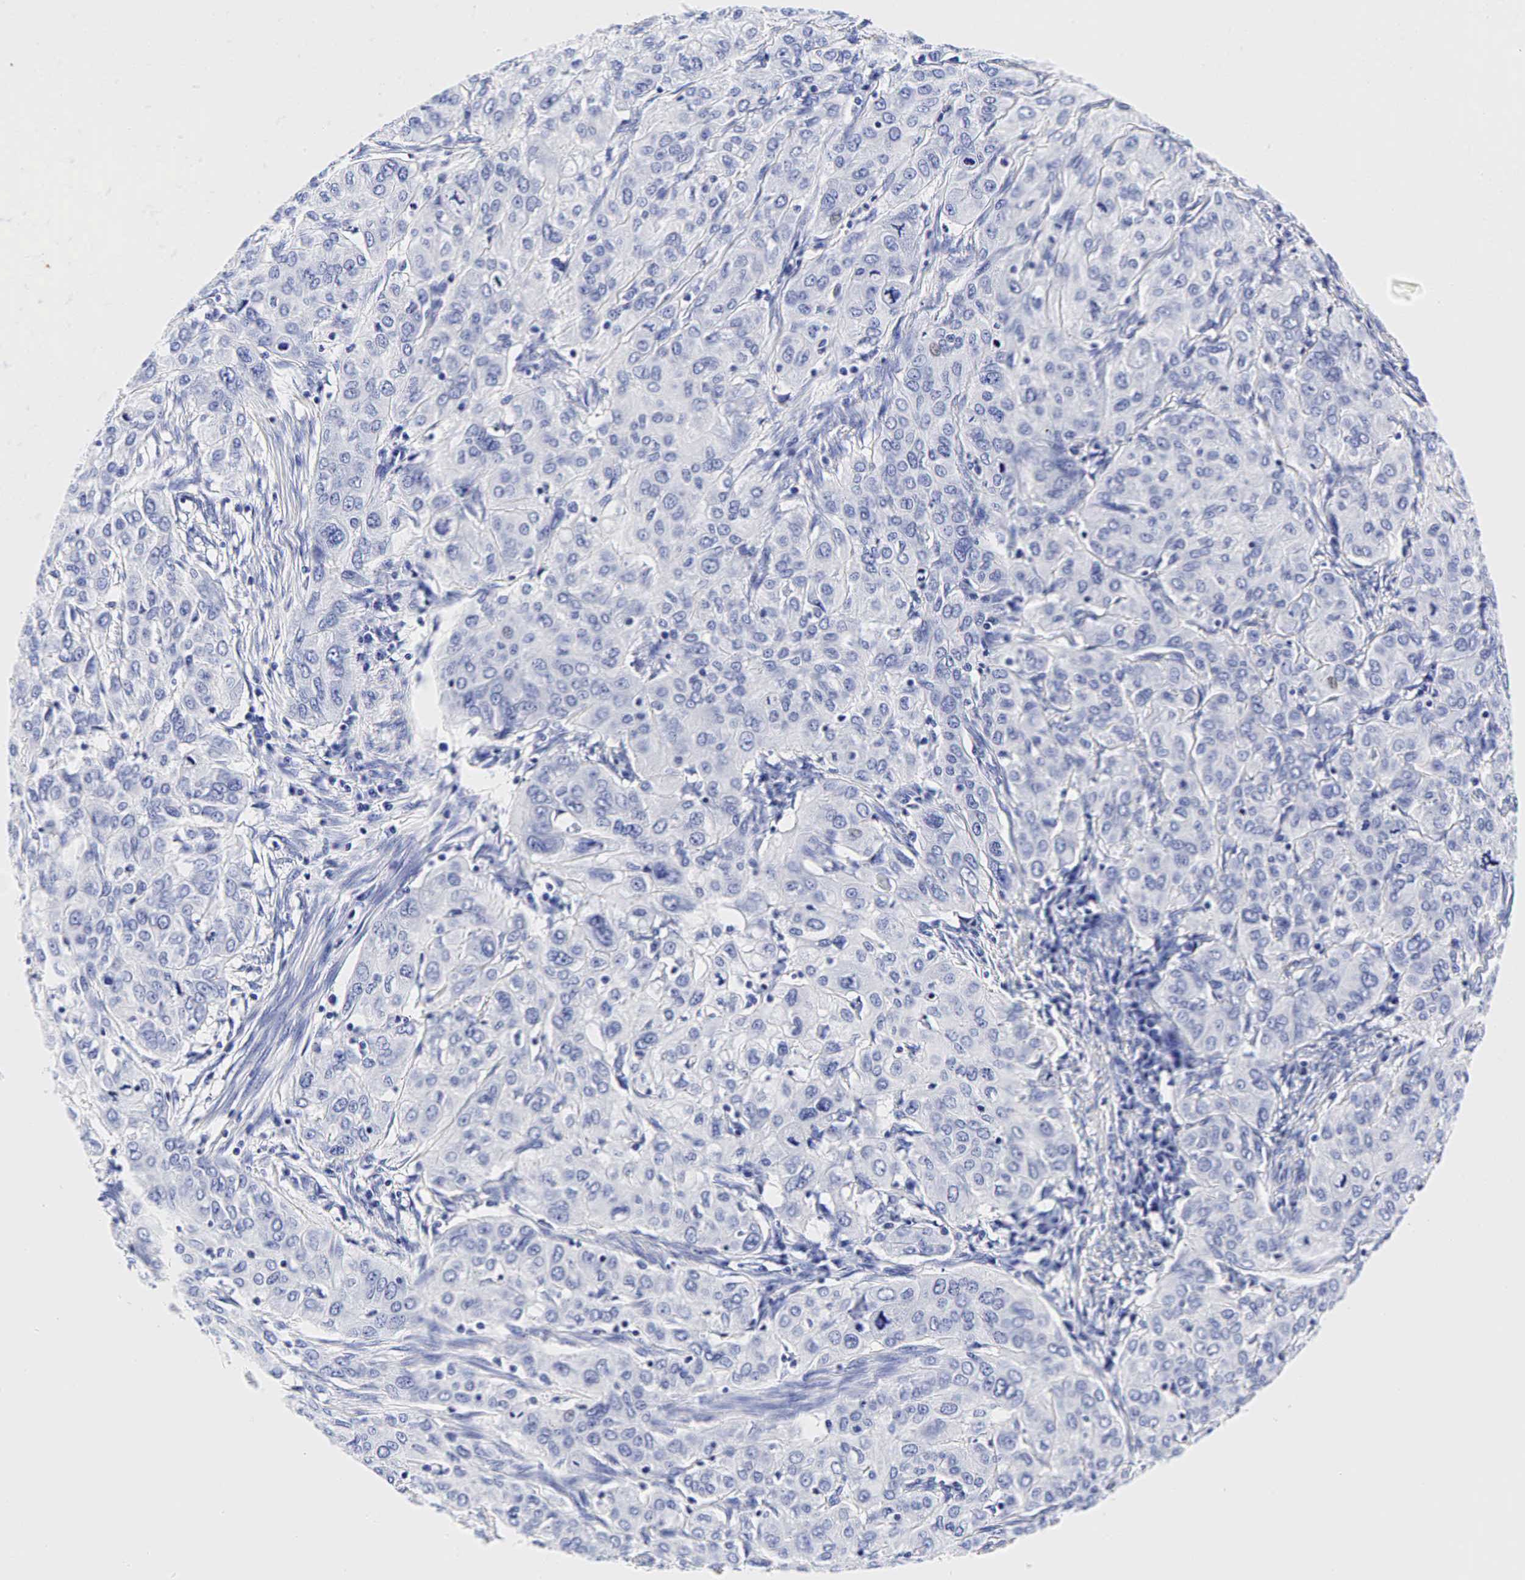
{"staining": {"intensity": "negative", "quantity": "none", "location": "none"}, "tissue": "cervical cancer", "cell_type": "Tumor cells", "image_type": "cancer", "snomed": [{"axis": "morphology", "description": "Squamous cell carcinoma, NOS"}, {"axis": "topography", "description": "Cervix"}], "caption": "Tumor cells show no significant positivity in cervical cancer (squamous cell carcinoma).", "gene": "GCG", "patient": {"sex": "female", "age": 38}}